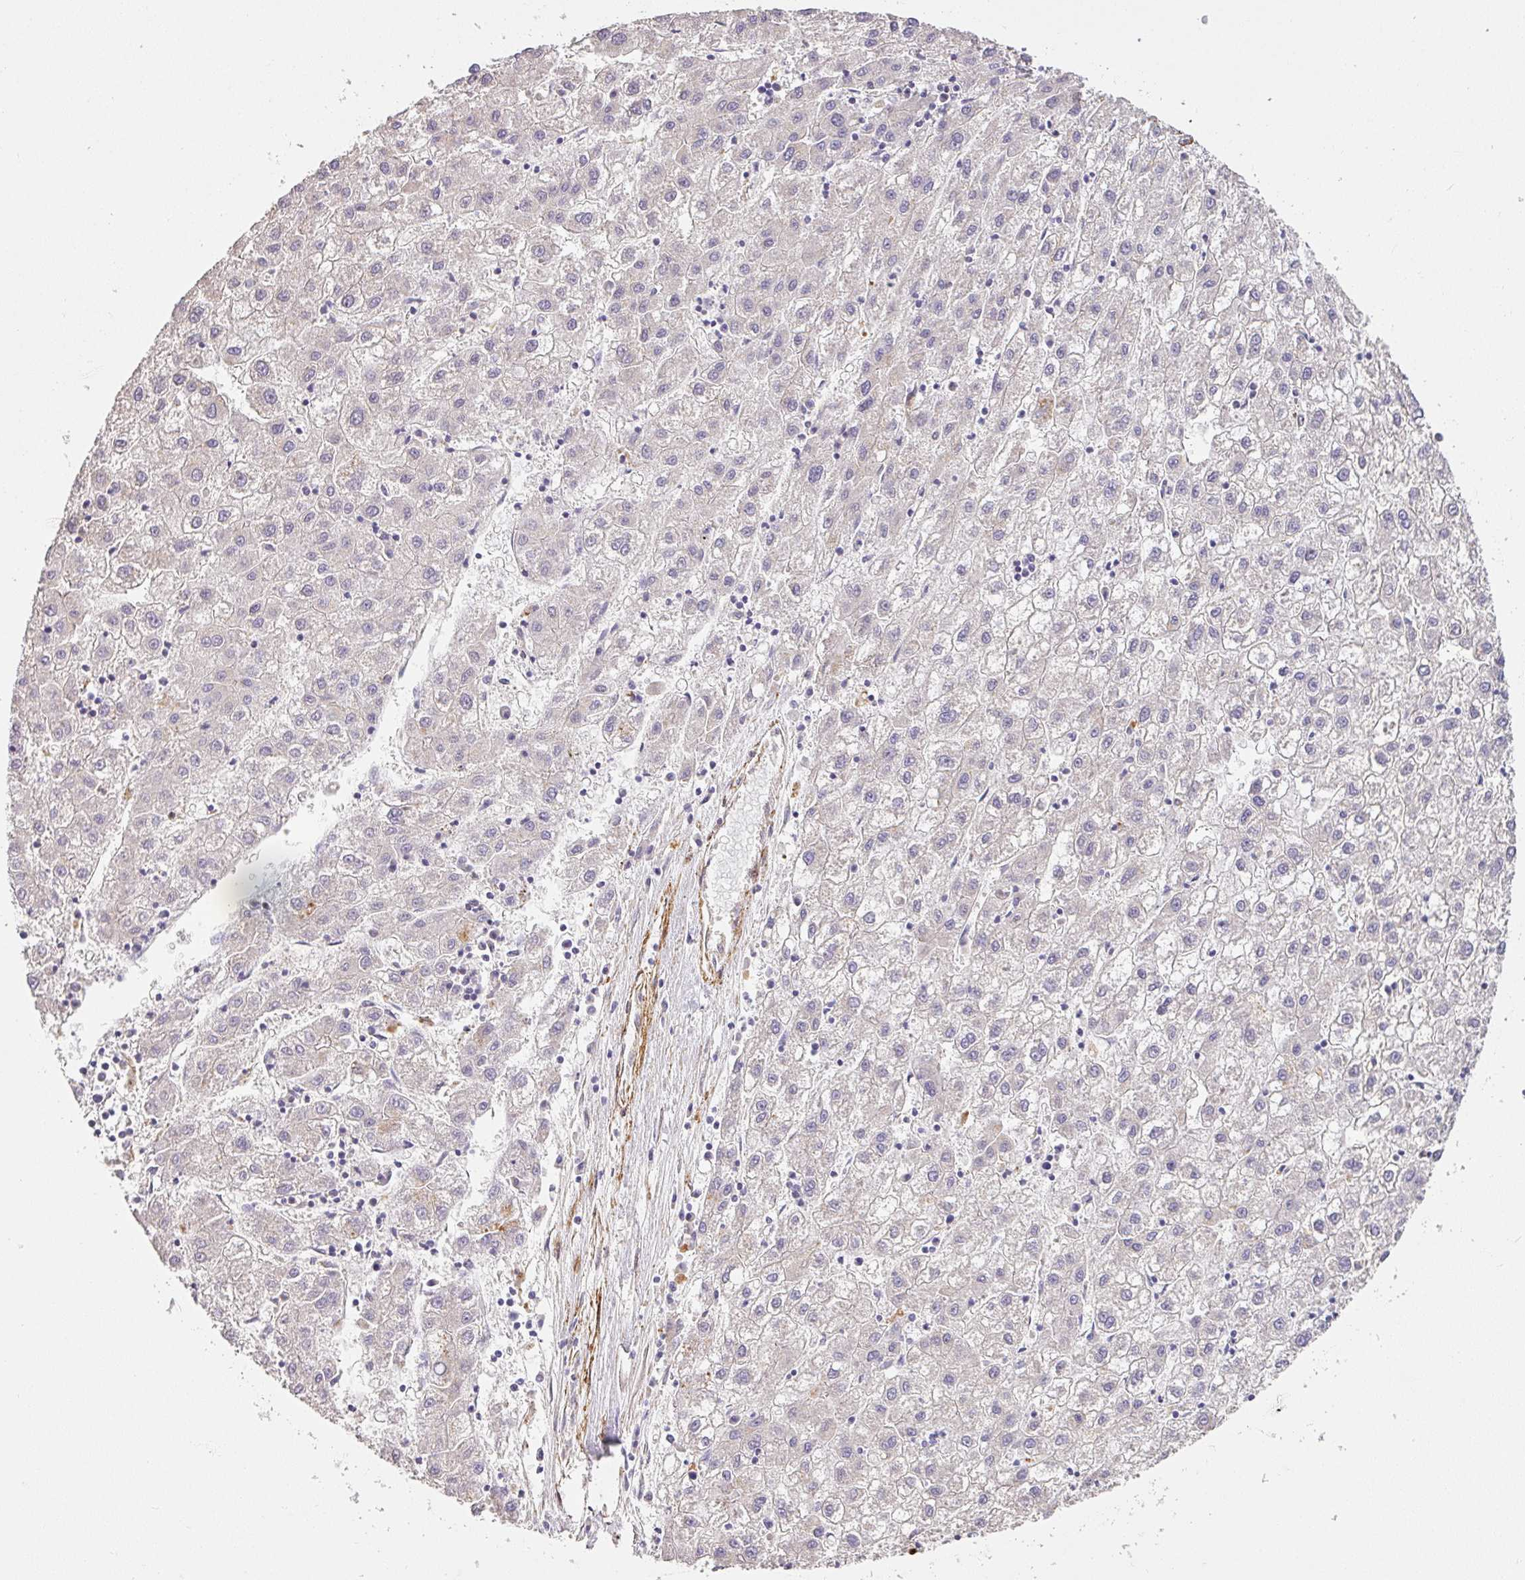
{"staining": {"intensity": "negative", "quantity": "none", "location": "none"}, "tissue": "liver cancer", "cell_type": "Tumor cells", "image_type": "cancer", "snomed": [{"axis": "morphology", "description": "Carcinoma, Hepatocellular, NOS"}, {"axis": "topography", "description": "Liver"}], "caption": "This is an IHC photomicrograph of liver cancer (hepatocellular carcinoma). There is no staining in tumor cells.", "gene": "SLC25A17", "patient": {"sex": "male", "age": 72}}